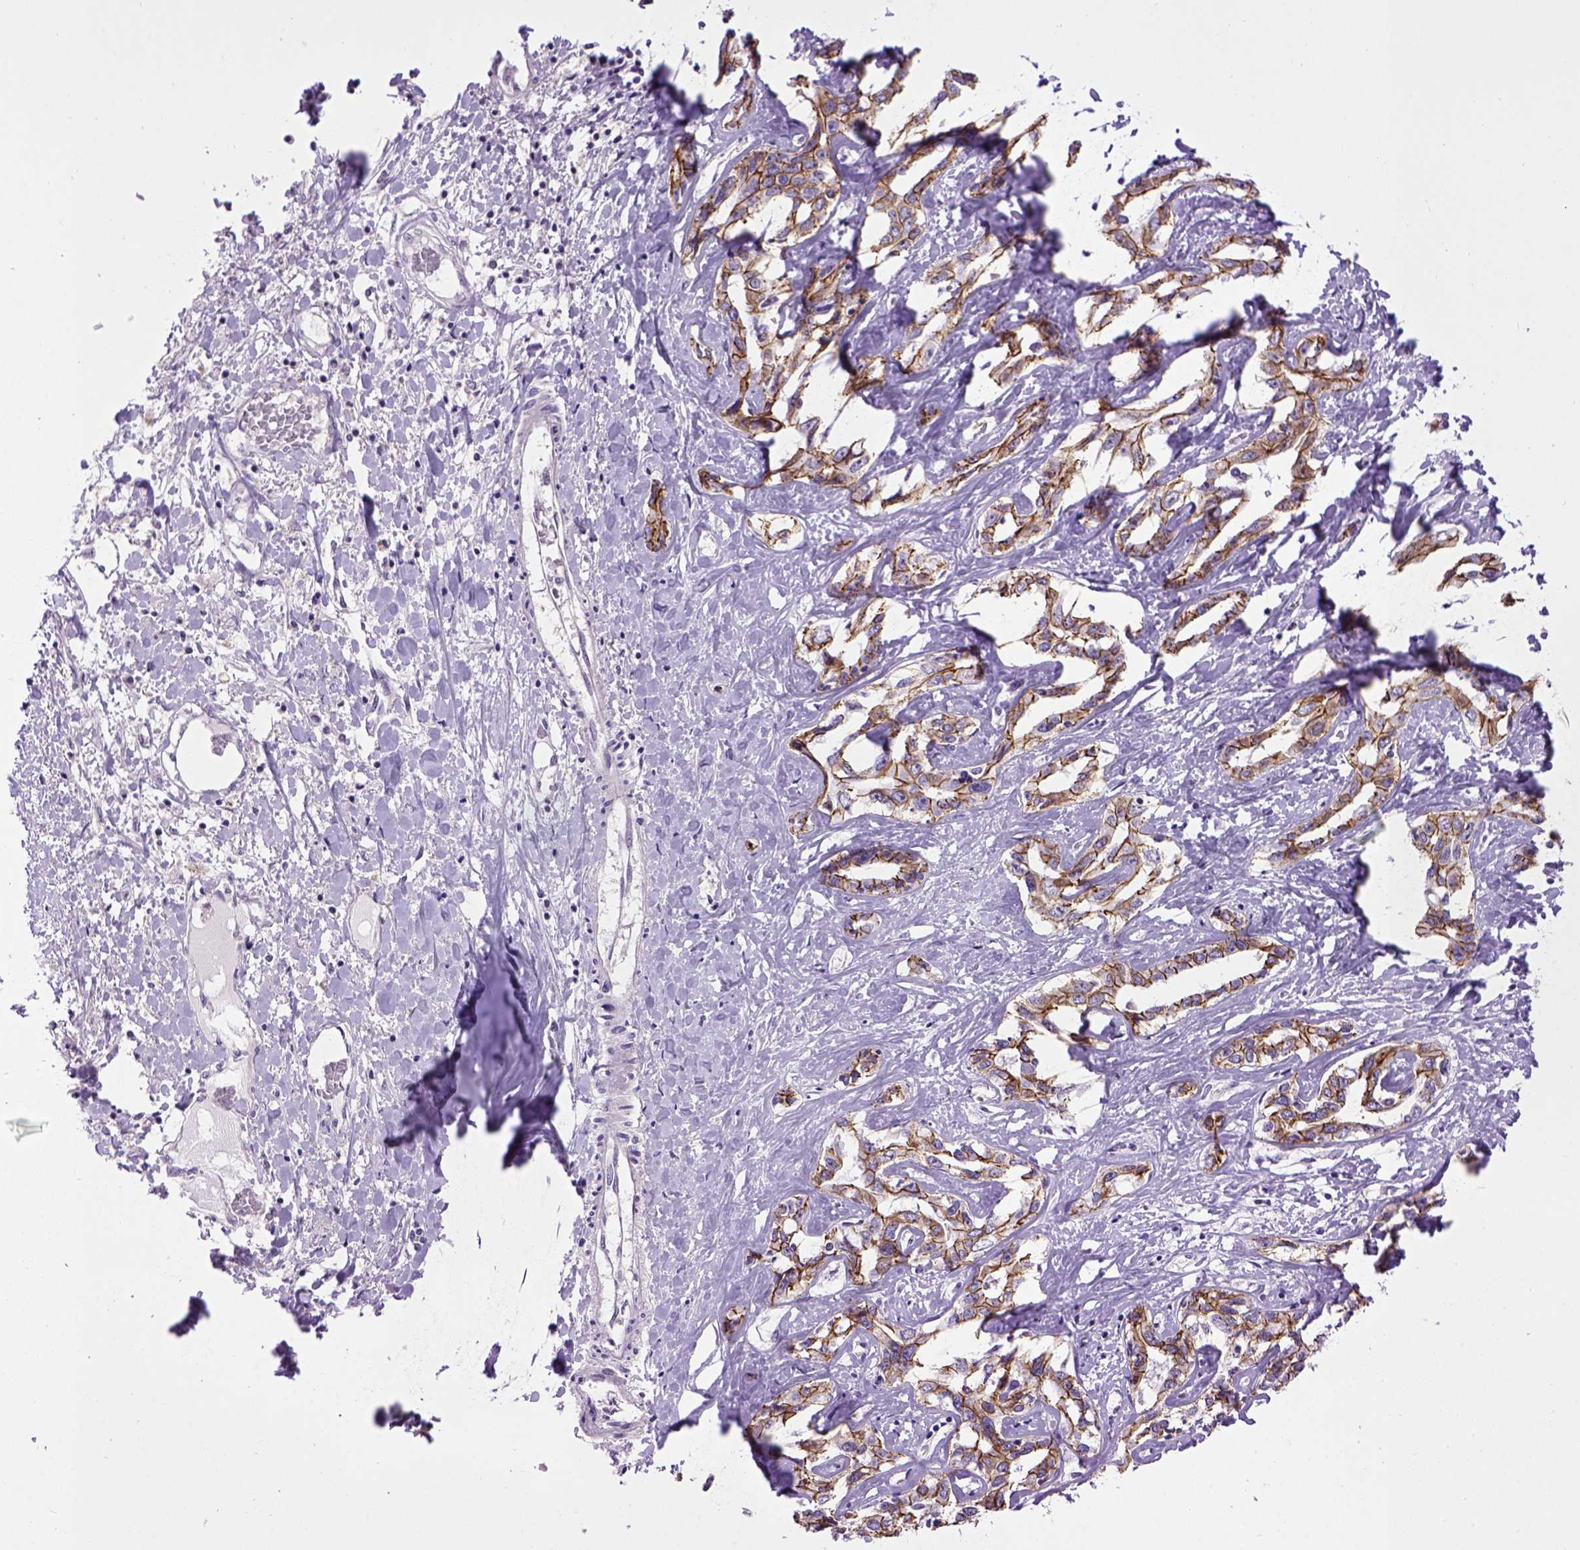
{"staining": {"intensity": "strong", "quantity": ">75%", "location": "cytoplasmic/membranous"}, "tissue": "liver cancer", "cell_type": "Tumor cells", "image_type": "cancer", "snomed": [{"axis": "morphology", "description": "Cholangiocarcinoma"}, {"axis": "topography", "description": "Liver"}], "caption": "IHC photomicrograph of human liver cancer (cholangiocarcinoma) stained for a protein (brown), which reveals high levels of strong cytoplasmic/membranous positivity in approximately >75% of tumor cells.", "gene": "CDH1", "patient": {"sex": "male", "age": 59}}